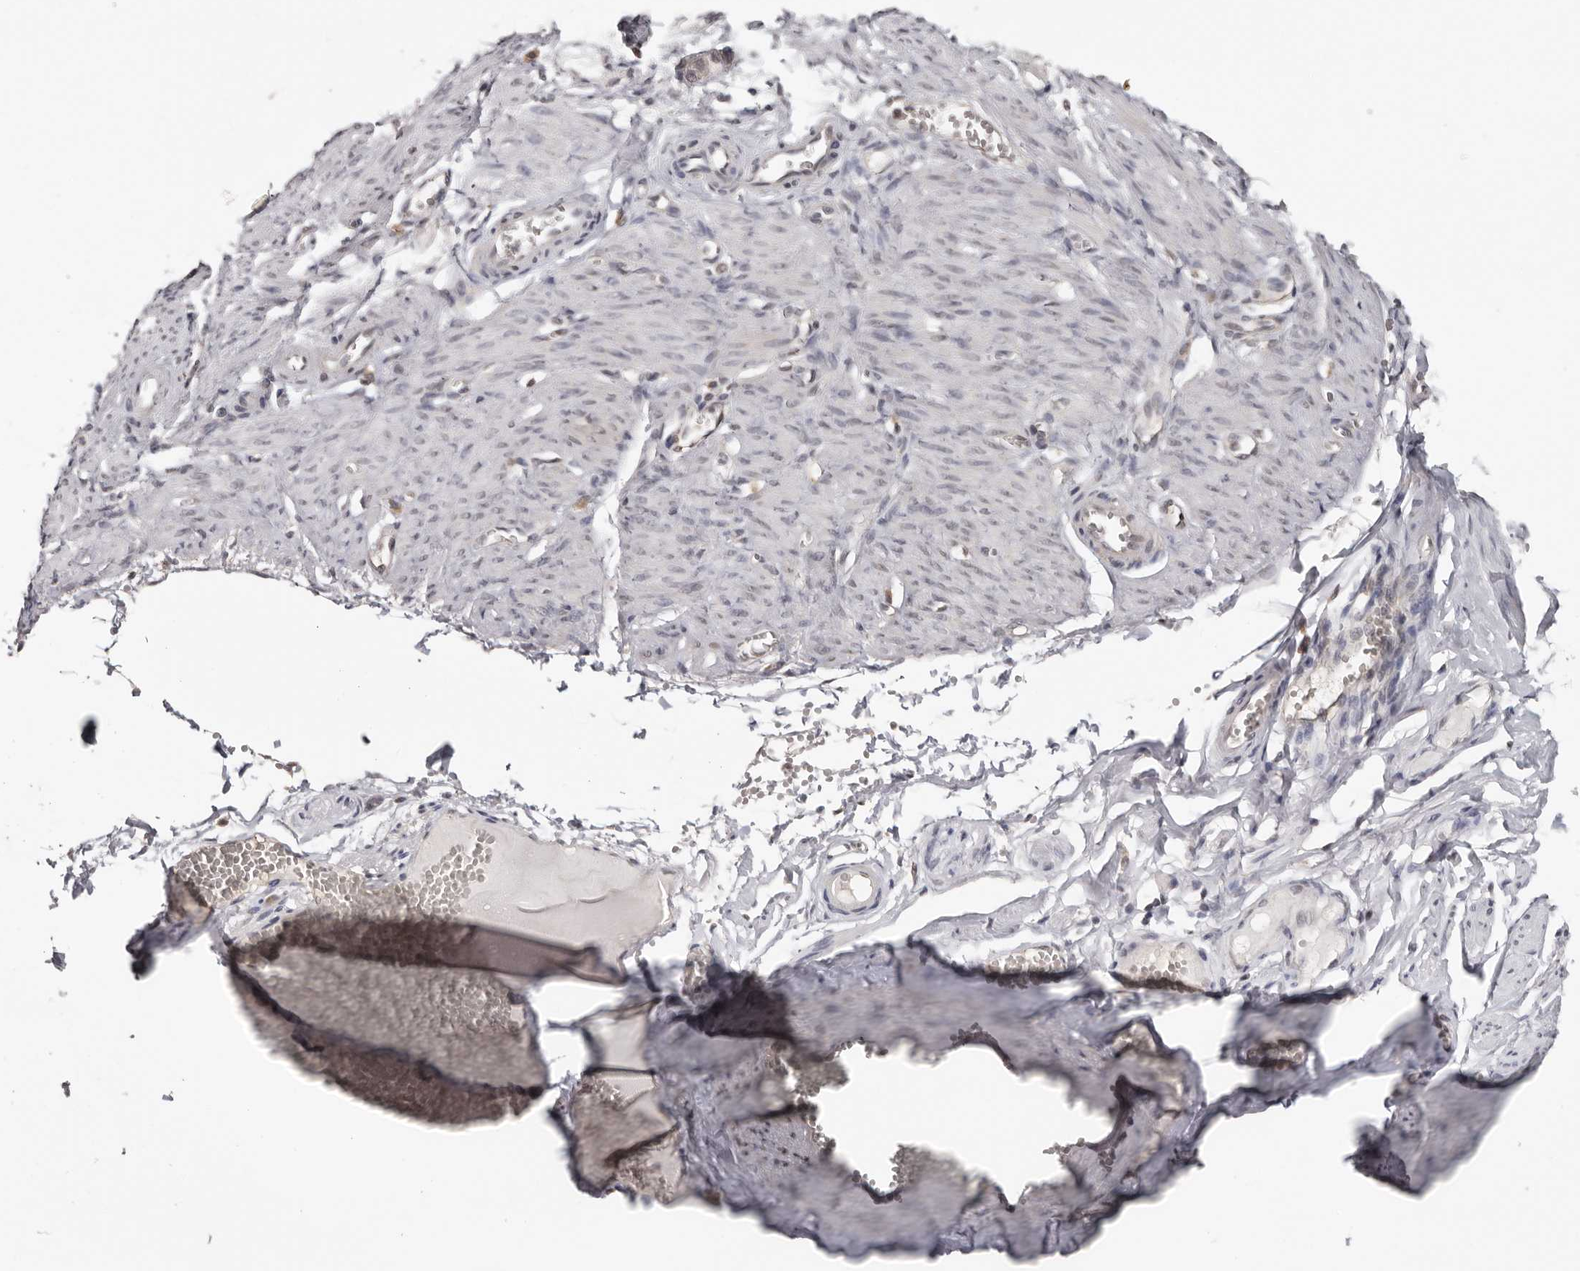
{"staining": {"intensity": "negative", "quantity": "none", "location": "none"}, "tissue": "adipose tissue", "cell_type": "Adipocytes", "image_type": "normal", "snomed": [{"axis": "morphology", "description": "Normal tissue, NOS"}, {"axis": "topography", "description": "Smooth muscle"}, {"axis": "topography", "description": "Peripheral nerve tissue"}], "caption": "A high-resolution photomicrograph shows immunohistochemistry (IHC) staining of unremarkable adipose tissue, which demonstrates no significant positivity in adipocytes. (Brightfield microscopy of DAB (3,3'-diaminobenzidine) IHC at high magnification).", "gene": "MOGAT2", "patient": {"sex": "female", "age": 39}}